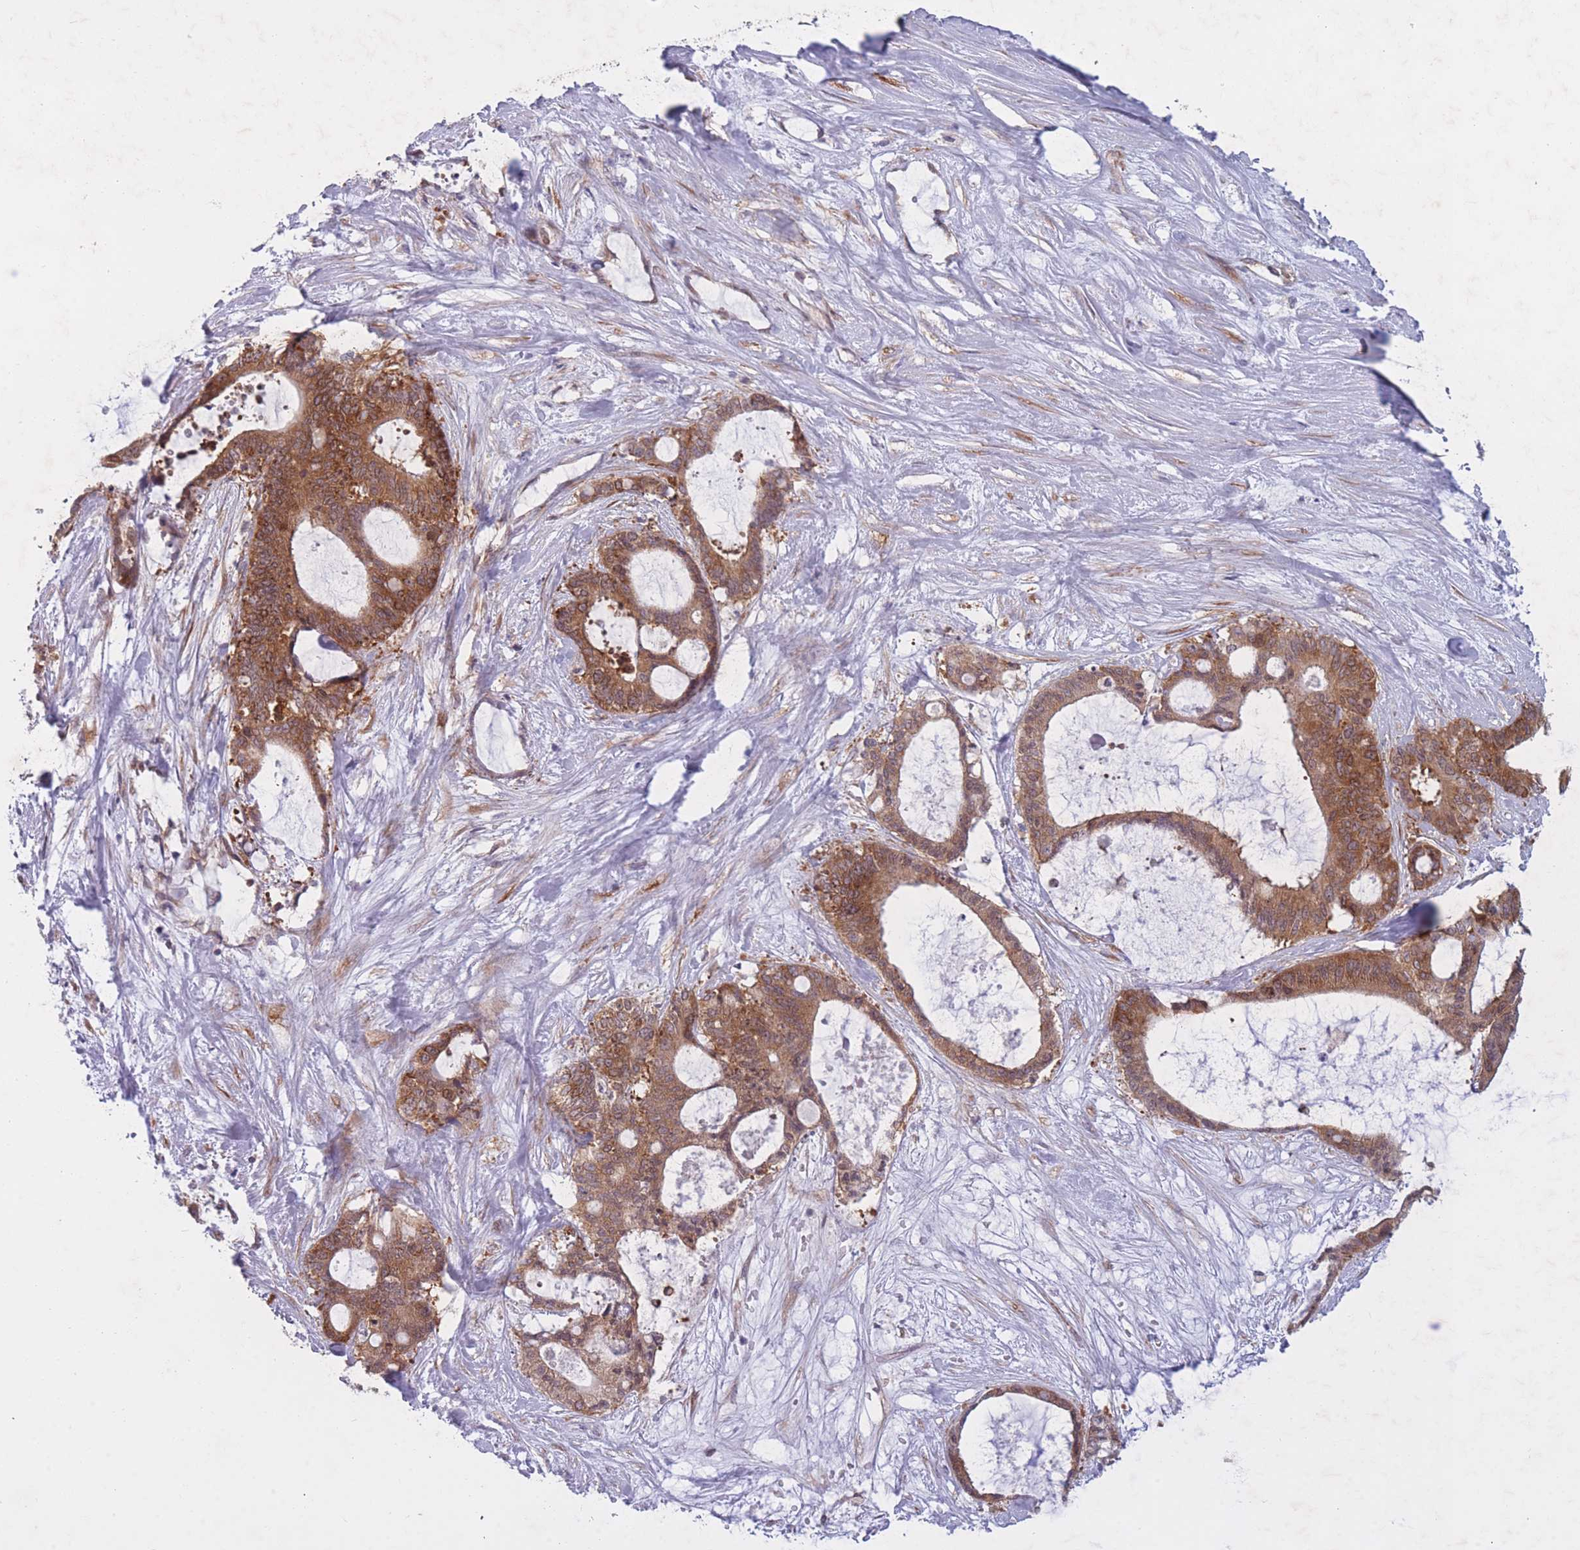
{"staining": {"intensity": "strong", "quantity": ">75%", "location": "cytoplasmic/membranous"}, "tissue": "liver cancer", "cell_type": "Tumor cells", "image_type": "cancer", "snomed": [{"axis": "morphology", "description": "Normal tissue, NOS"}, {"axis": "morphology", "description": "Cholangiocarcinoma"}, {"axis": "topography", "description": "Liver"}, {"axis": "topography", "description": "Peripheral nerve tissue"}], "caption": "Immunohistochemistry (IHC) staining of cholangiocarcinoma (liver), which displays high levels of strong cytoplasmic/membranous staining in about >75% of tumor cells indicating strong cytoplasmic/membranous protein expression. The staining was performed using DAB (brown) for protein detection and nuclei were counterstained in hematoxylin (blue).", "gene": "CCDC124", "patient": {"sex": "female", "age": 73}}